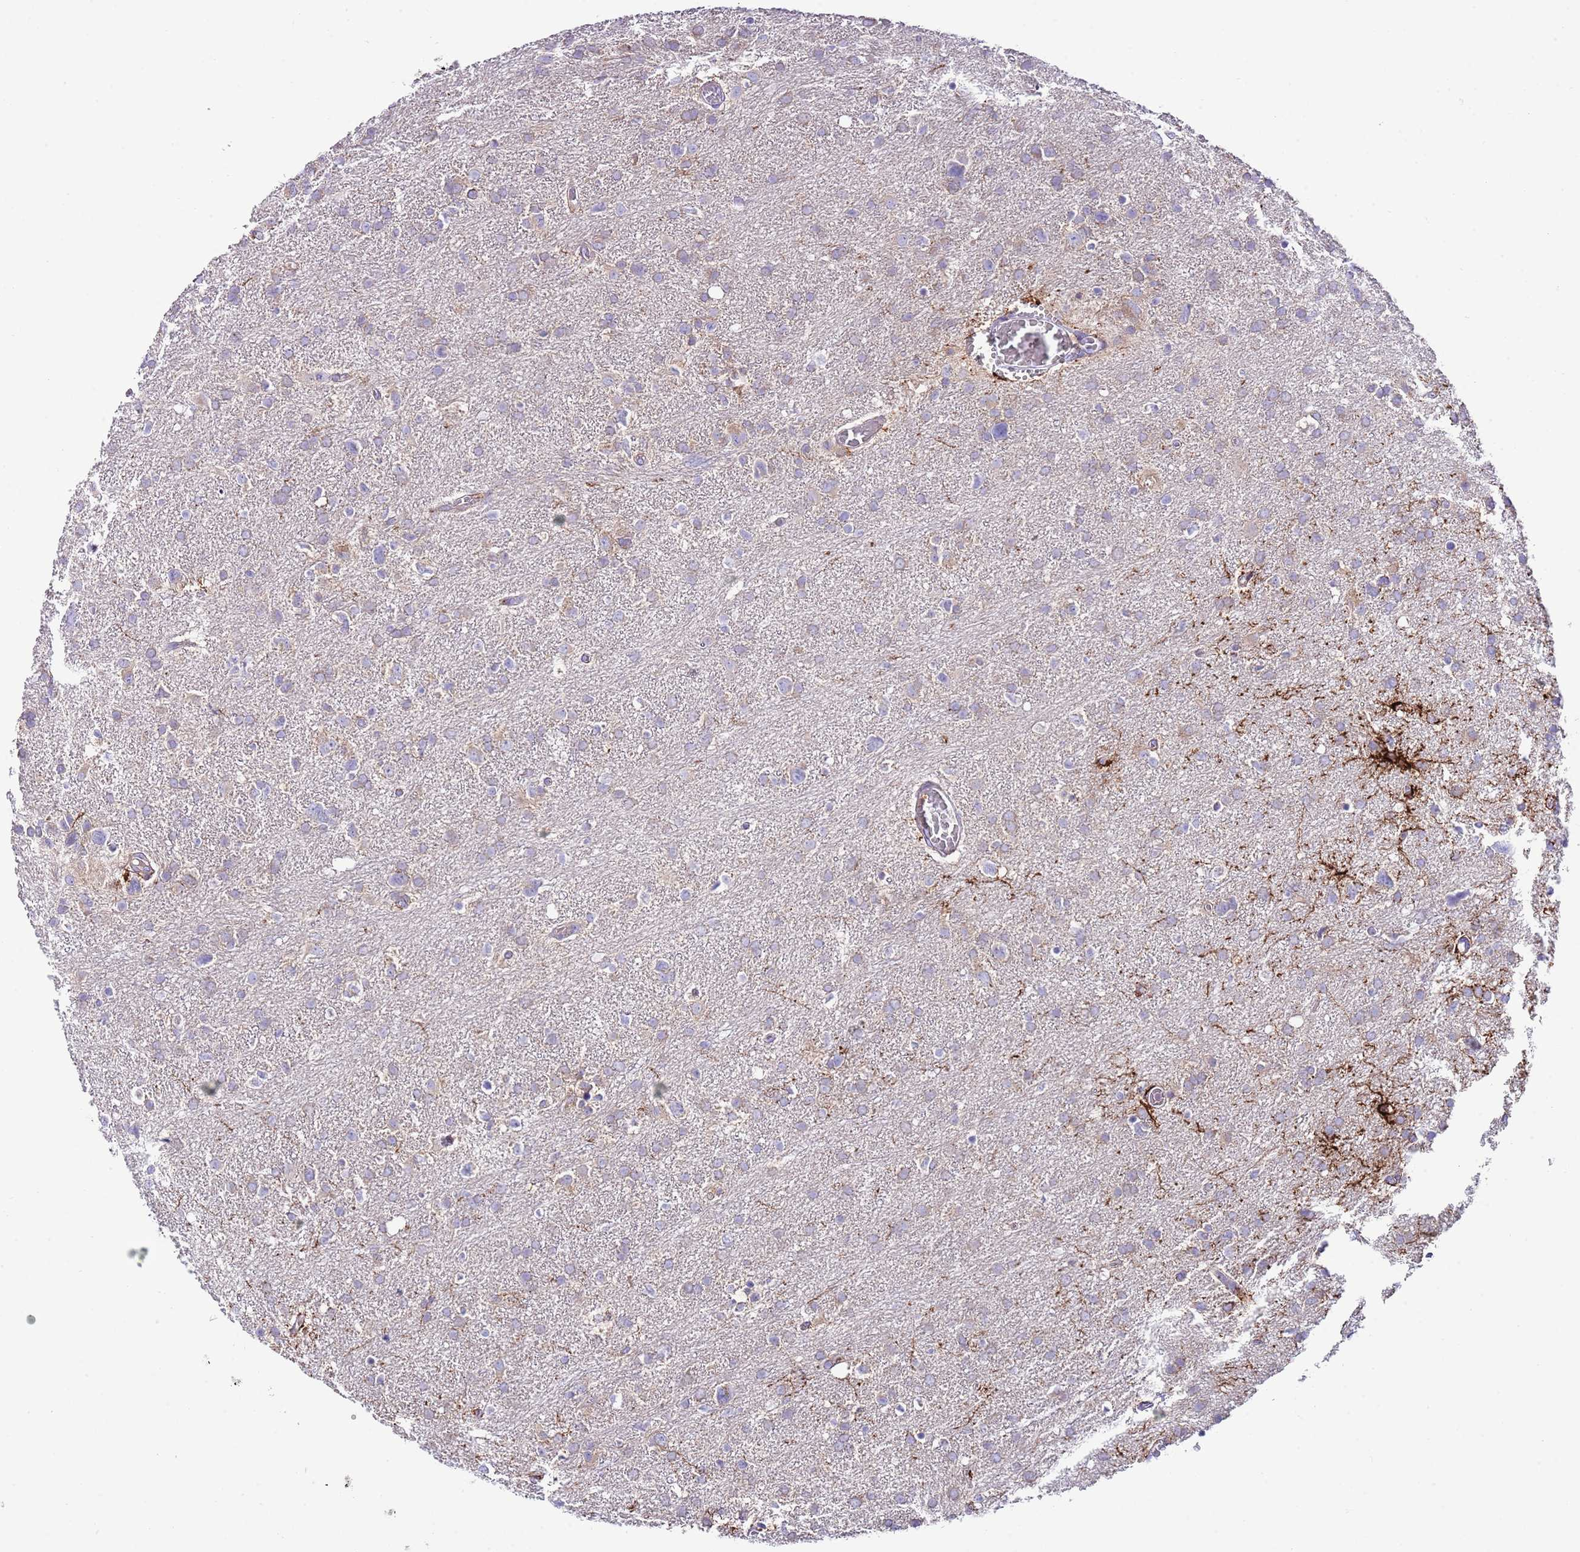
{"staining": {"intensity": "weak", "quantity": "<25%", "location": "cytoplasmic/membranous"}, "tissue": "glioma", "cell_type": "Tumor cells", "image_type": "cancer", "snomed": [{"axis": "morphology", "description": "Glioma, malignant, High grade"}, {"axis": "topography", "description": "Brain"}], "caption": "Image shows no protein positivity in tumor cells of malignant glioma (high-grade) tissue.", "gene": "RPS10", "patient": {"sex": "male", "age": 61}}